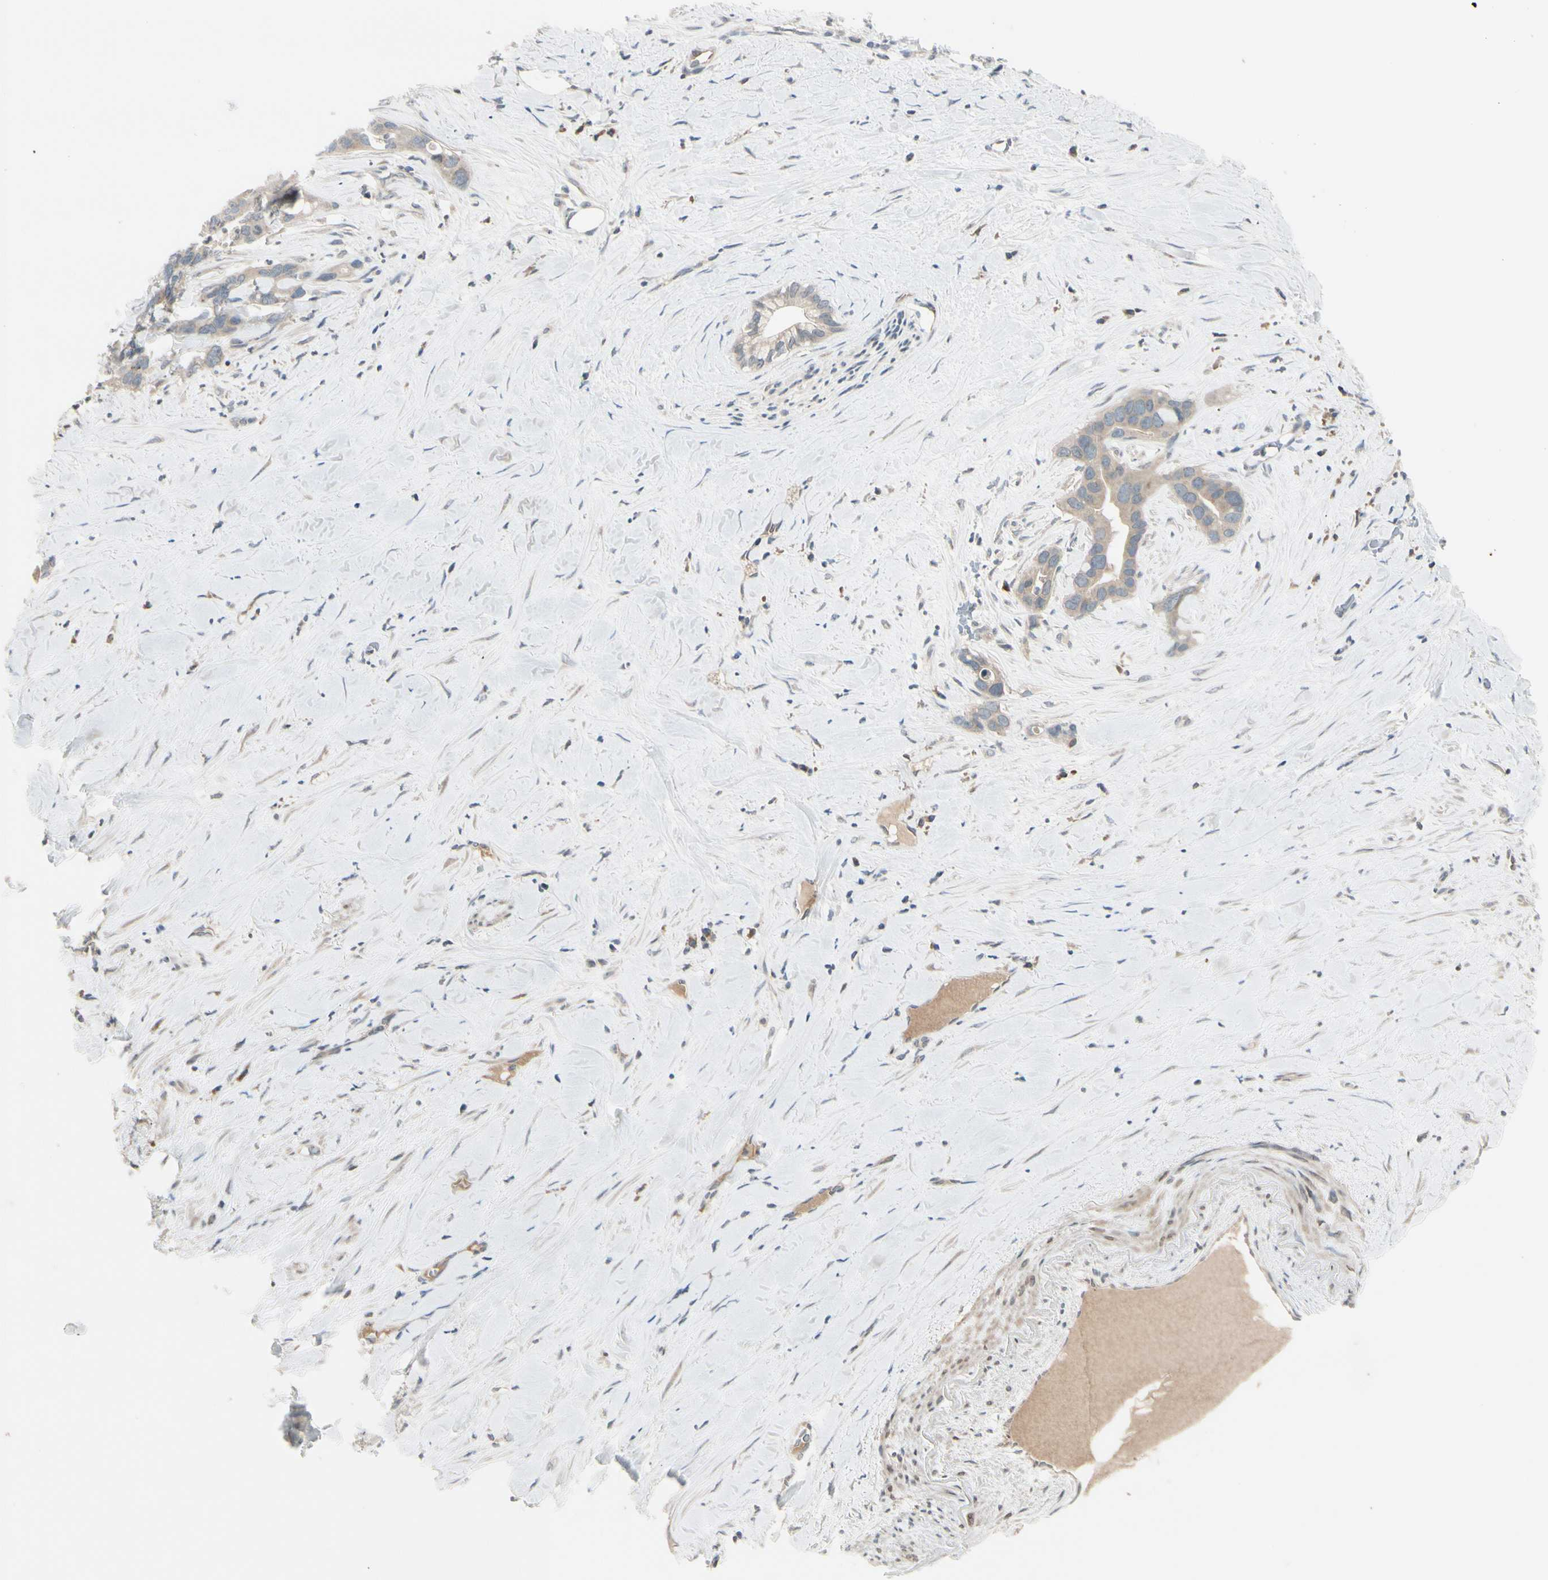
{"staining": {"intensity": "weak", "quantity": ">75%", "location": "cytoplasmic/membranous"}, "tissue": "liver cancer", "cell_type": "Tumor cells", "image_type": "cancer", "snomed": [{"axis": "morphology", "description": "Cholangiocarcinoma"}, {"axis": "topography", "description": "Liver"}], "caption": "Liver cancer tissue displays weak cytoplasmic/membranous positivity in about >75% of tumor cells The staining is performed using DAB (3,3'-diaminobenzidine) brown chromogen to label protein expression. The nuclei are counter-stained blue using hematoxylin.", "gene": "FGF10", "patient": {"sex": "female", "age": 65}}